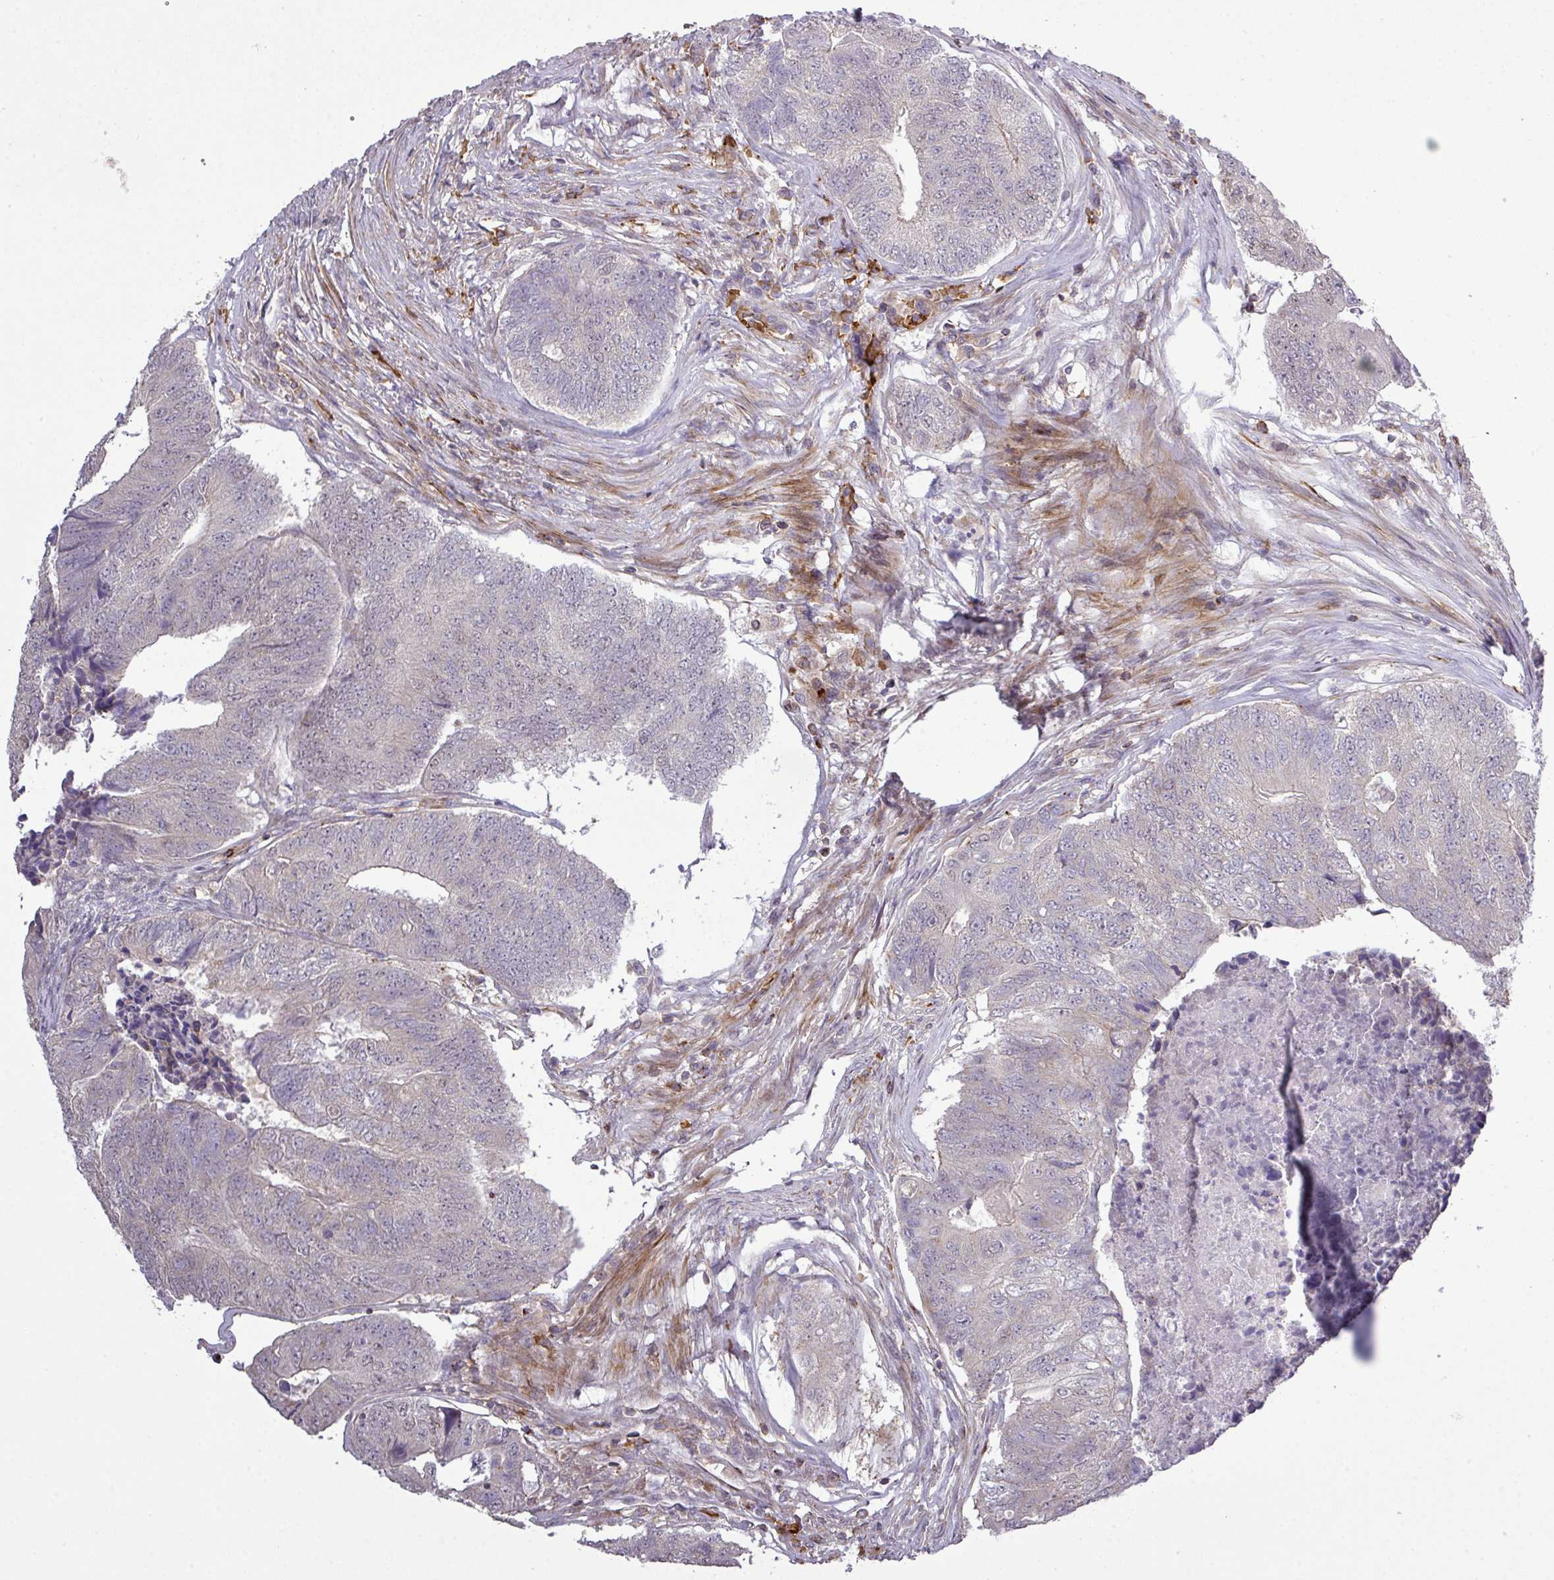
{"staining": {"intensity": "moderate", "quantity": "<25%", "location": "nuclear"}, "tissue": "colorectal cancer", "cell_type": "Tumor cells", "image_type": "cancer", "snomed": [{"axis": "morphology", "description": "Adenocarcinoma, NOS"}, {"axis": "topography", "description": "Colon"}], "caption": "Immunohistochemistry (IHC) staining of colorectal cancer (adenocarcinoma), which shows low levels of moderate nuclear staining in about <25% of tumor cells indicating moderate nuclear protein staining. The staining was performed using DAB (3,3'-diaminobenzidine) (brown) for protein detection and nuclei were counterstained in hematoxylin (blue).", "gene": "TPRA1", "patient": {"sex": "female", "age": 67}}